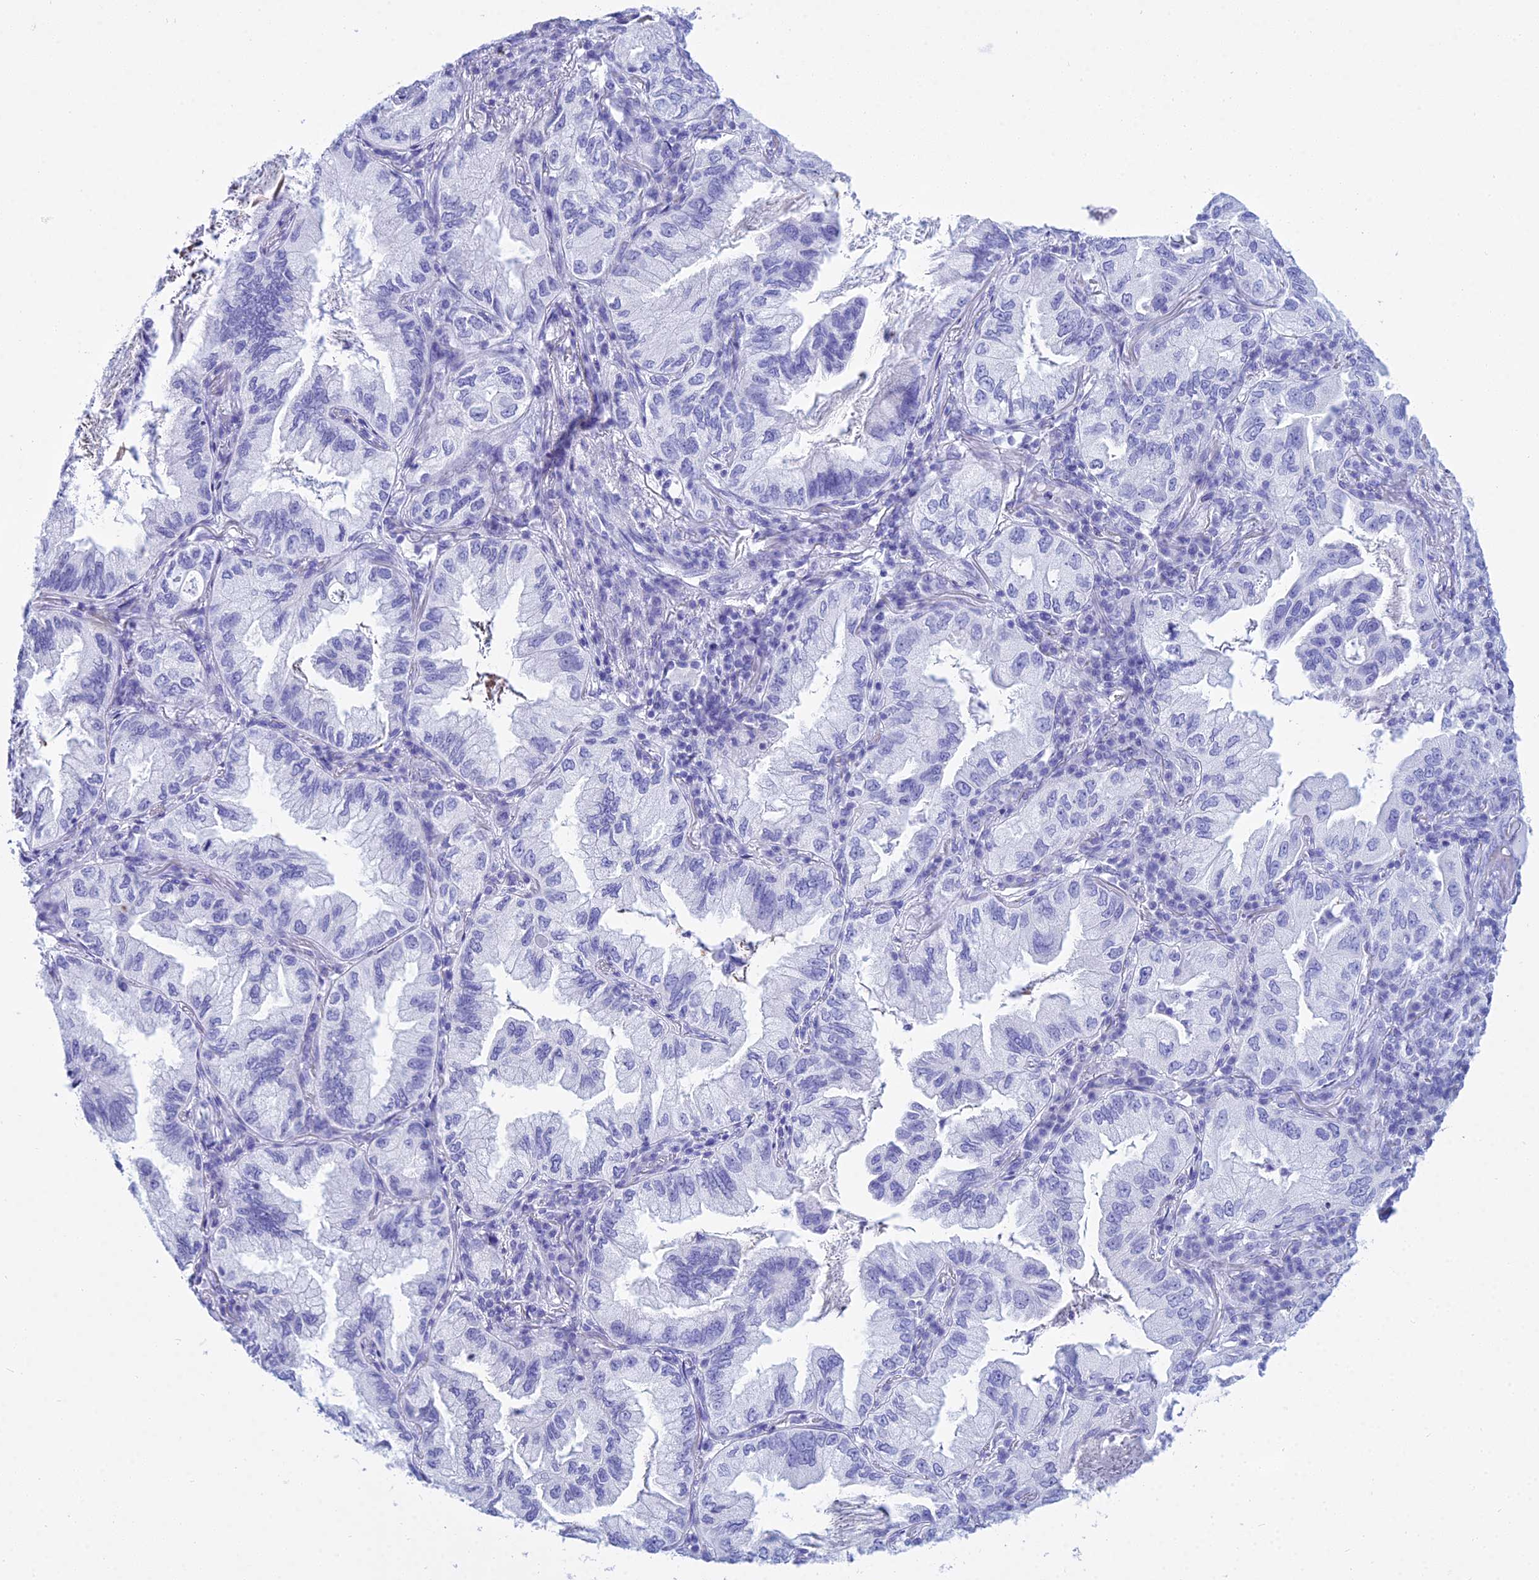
{"staining": {"intensity": "negative", "quantity": "none", "location": "none"}, "tissue": "lung cancer", "cell_type": "Tumor cells", "image_type": "cancer", "snomed": [{"axis": "morphology", "description": "Adenocarcinoma, NOS"}, {"axis": "topography", "description": "Lung"}], "caption": "Protein analysis of lung cancer (adenocarcinoma) reveals no significant expression in tumor cells.", "gene": "PATE4", "patient": {"sex": "female", "age": 69}}